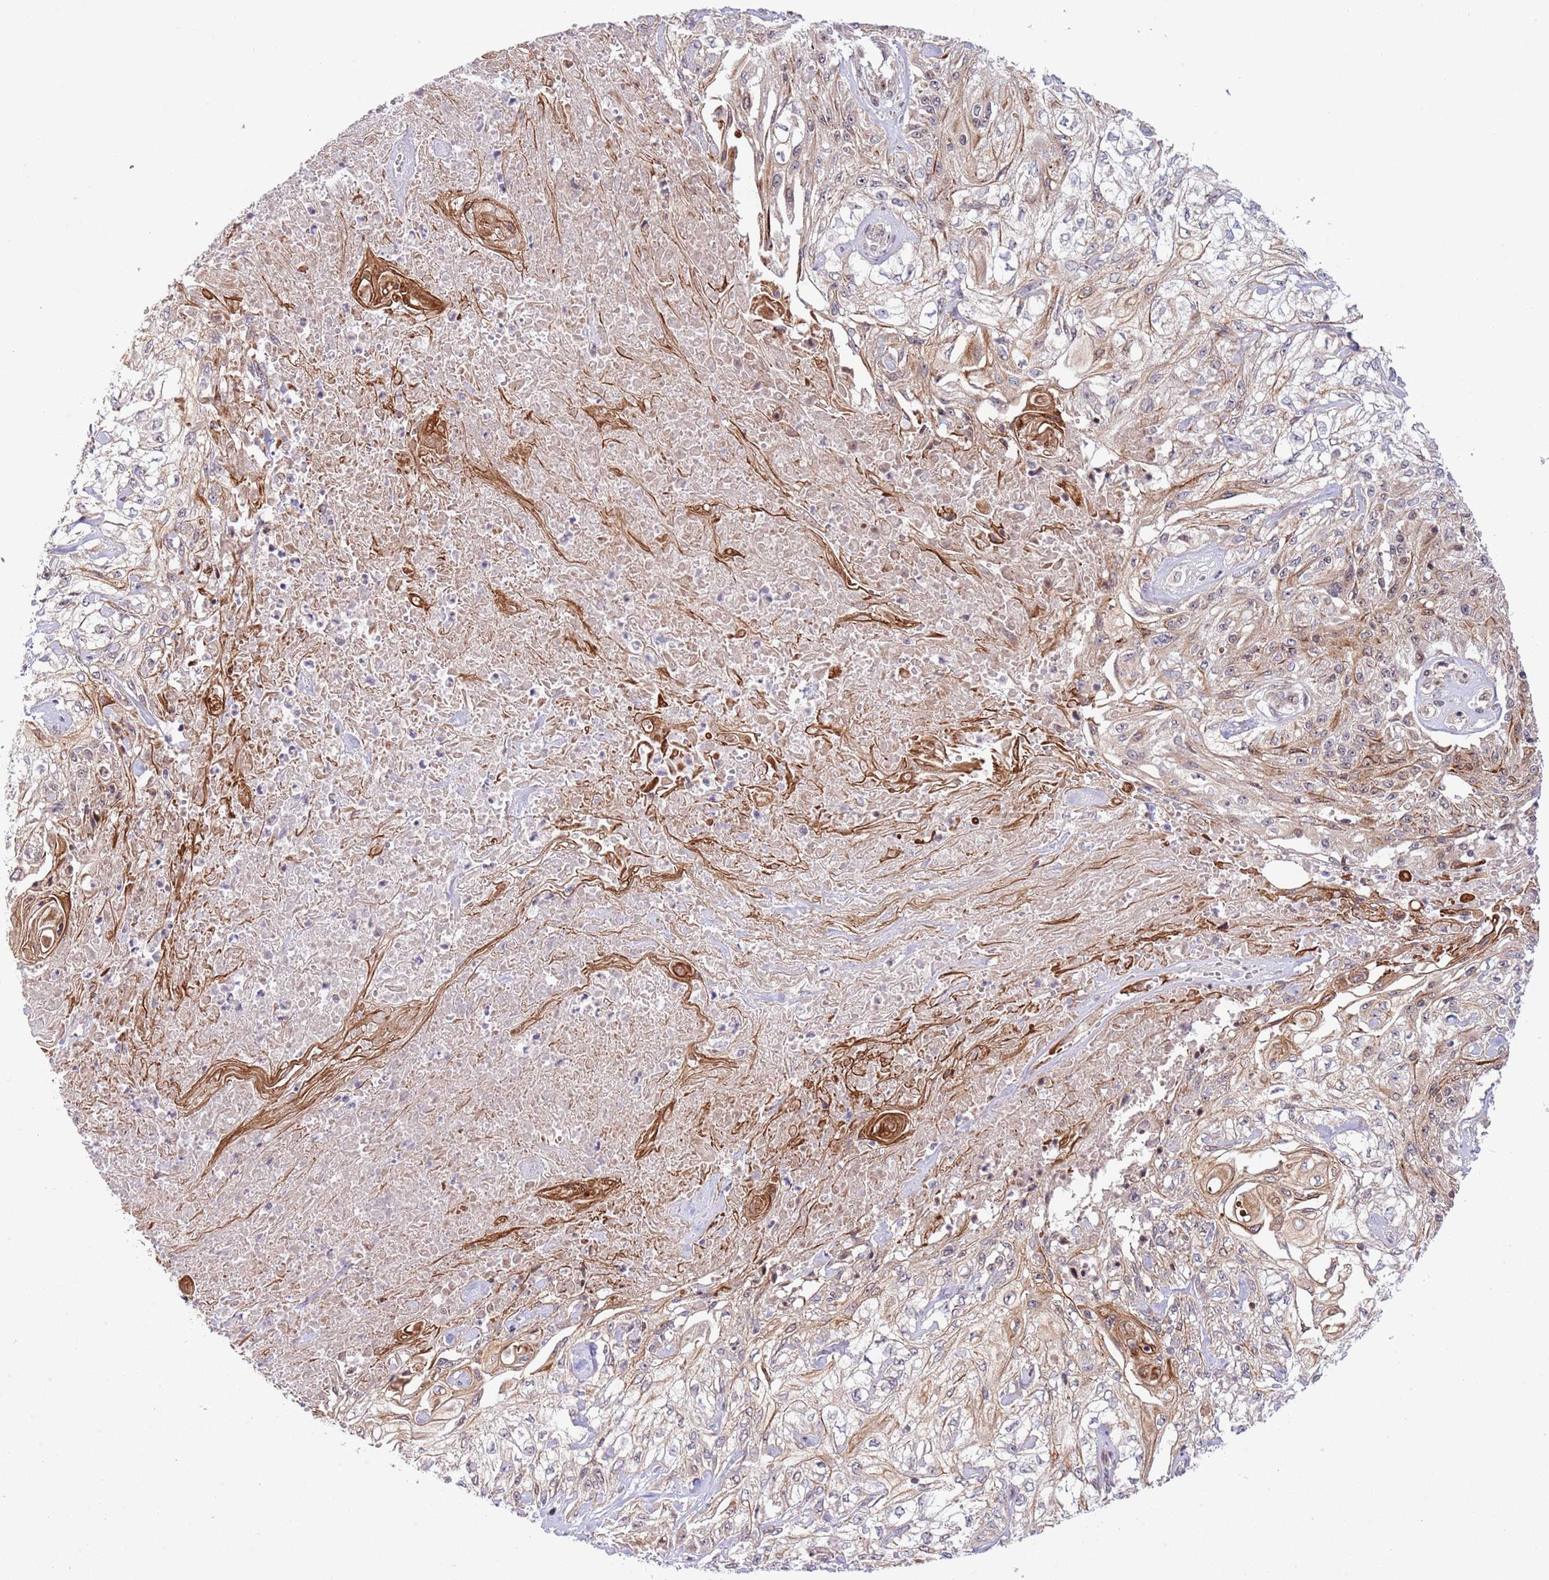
{"staining": {"intensity": "negative", "quantity": "none", "location": "none"}, "tissue": "skin cancer", "cell_type": "Tumor cells", "image_type": "cancer", "snomed": [{"axis": "morphology", "description": "Squamous cell carcinoma, NOS"}, {"axis": "morphology", "description": "Squamous cell carcinoma, metastatic, NOS"}, {"axis": "topography", "description": "Skin"}, {"axis": "topography", "description": "Lymph node"}], "caption": "Micrograph shows no protein positivity in tumor cells of skin cancer (squamous cell carcinoma) tissue. The staining is performed using DAB (3,3'-diaminobenzidine) brown chromogen with nuclei counter-stained in using hematoxylin.", "gene": "CHD1", "patient": {"sex": "male", "age": 75}}